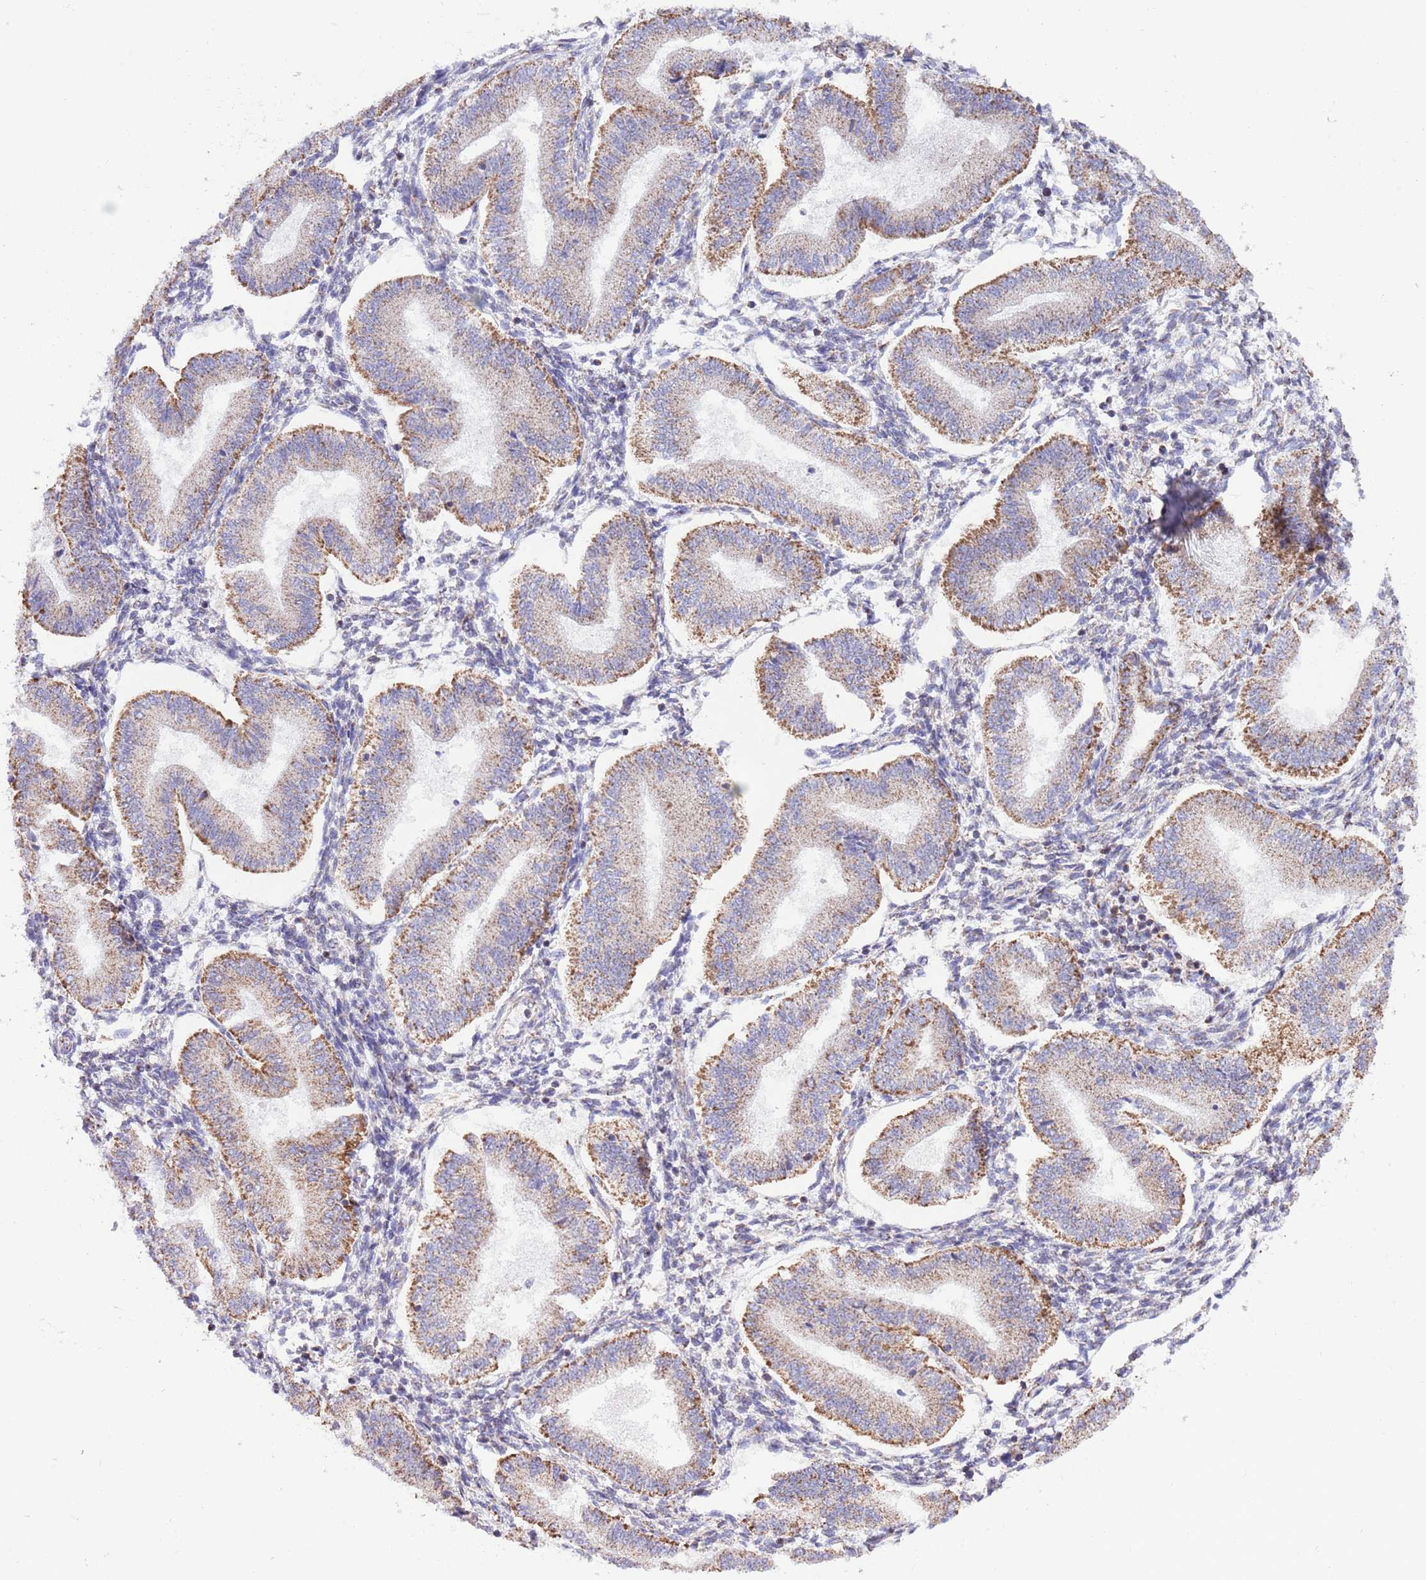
{"staining": {"intensity": "negative", "quantity": "none", "location": "none"}, "tissue": "endometrium", "cell_type": "Cells in endometrial stroma", "image_type": "normal", "snomed": [{"axis": "morphology", "description": "Normal tissue, NOS"}, {"axis": "topography", "description": "Endometrium"}], "caption": "Cells in endometrial stroma are negative for protein expression in benign human endometrium. Nuclei are stained in blue.", "gene": "TEKTIP1", "patient": {"sex": "female", "age": 39}}